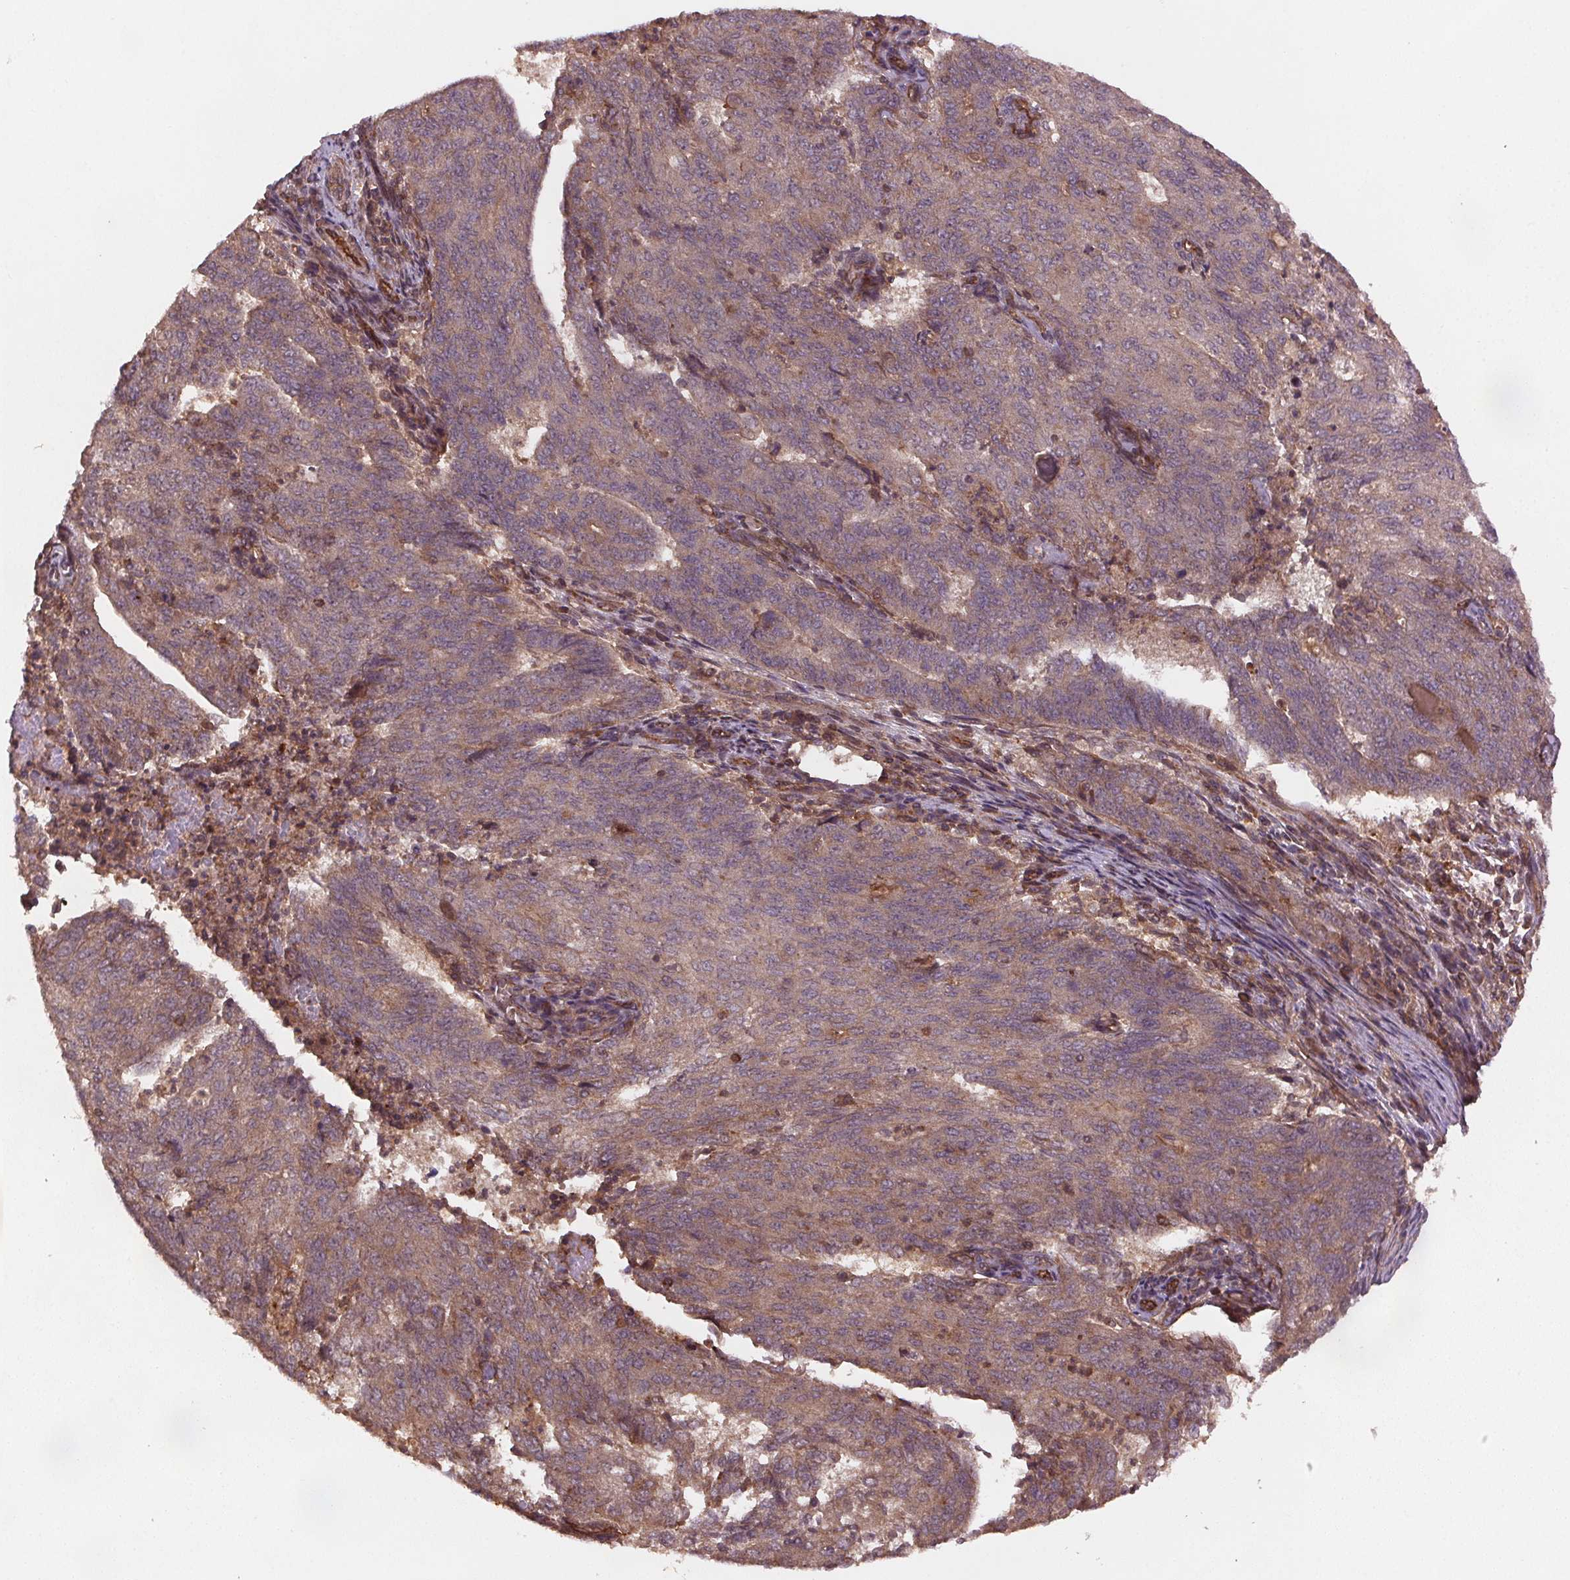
{"staining": {"intensity": "weak", "quantity": ">75%", "location": "cytoplasmic/membranous"}, "tissue": "endometrial cancer", "cell_type": "Tumor cells", "image_type": "cancer", "snomed": [{"axis": "morphology", "description": "Adenocarcinoma, NOS"}, {"axis": "topography", "description": "Endometrium"}], "caption": "This histopathology image demonstrates adenocarcinoma (endometrial) stained with IHC to label a protein in brown. The cytoplasmic/membranous of tumor cells show weak positivity for the protein. Nuclei are counter-stained blue.", "gene": "SEC14L2", "patient": {"sex": "female", "age": 82}}